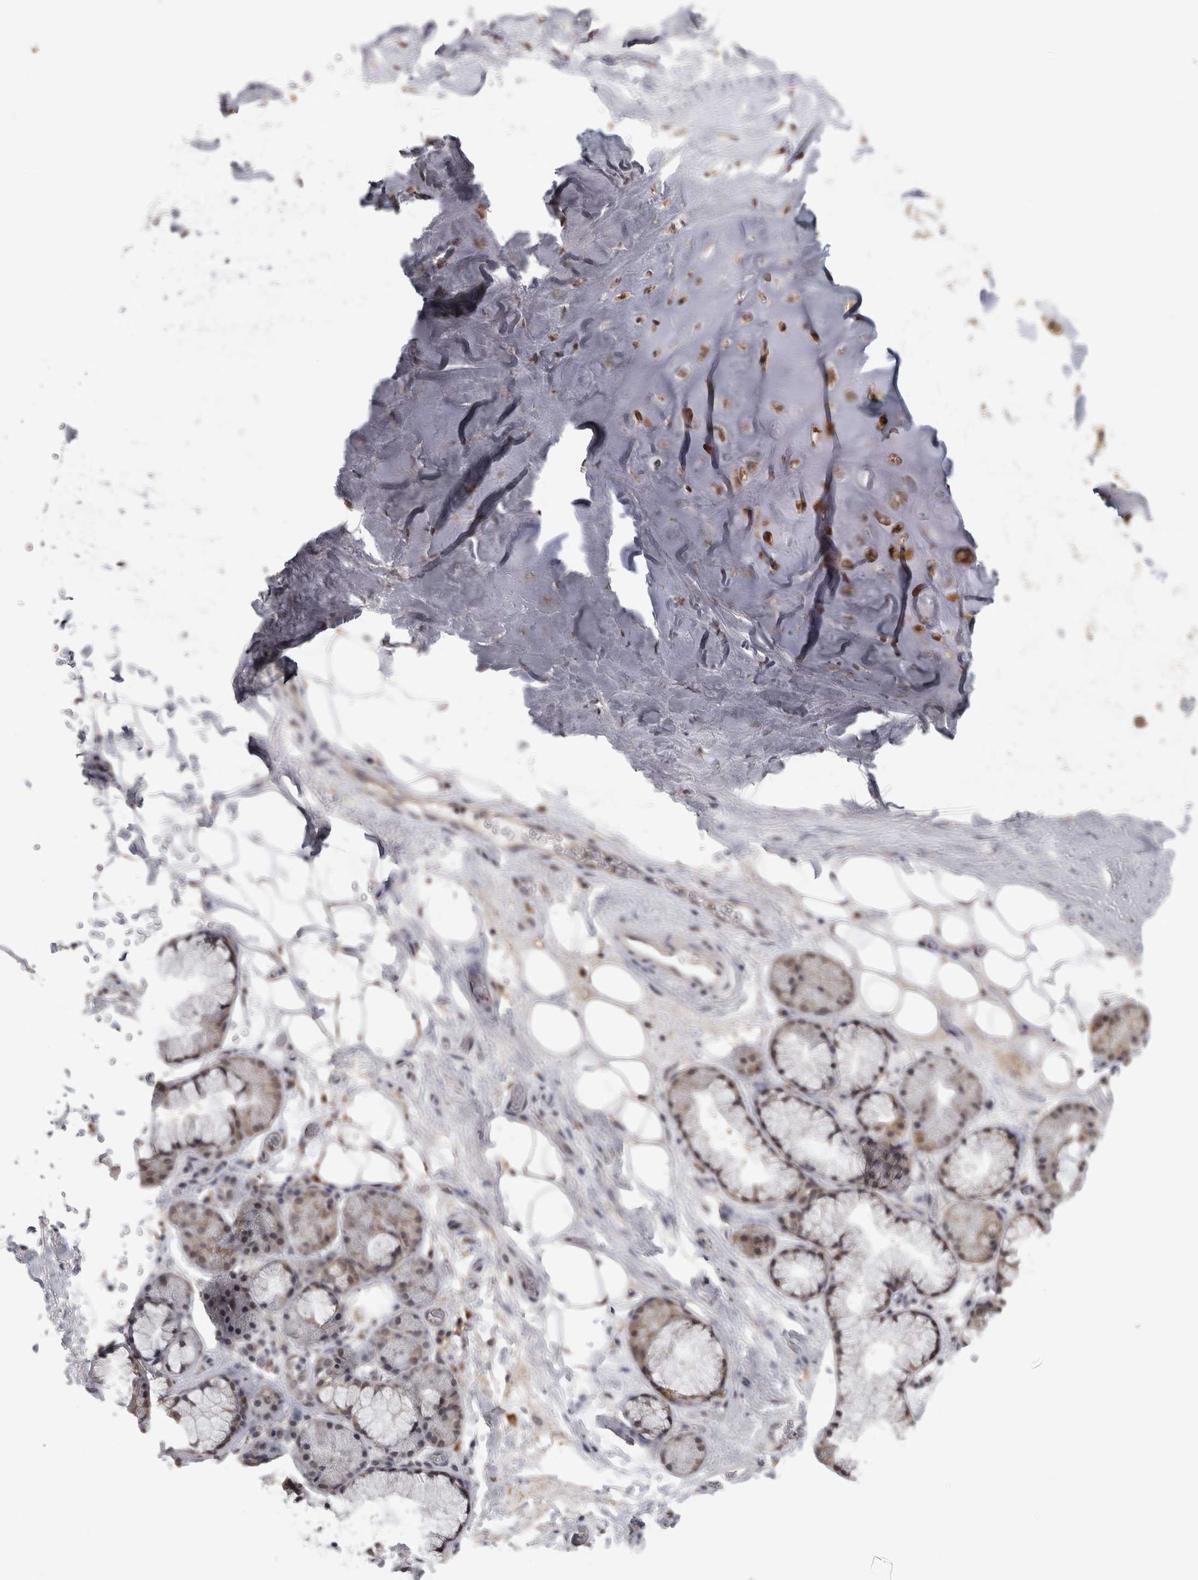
{"staining": {"intensity": "negative", "quantity": "none", "location": "none"}, "tissue": "adipose tissue", "cell_type": "Adipocytes", "image_type": "normal", "snomed": [{"axis": "morphology", "description": "Normal tissue, NOS"}, {"axis": "topography", "description": "Cartilage tissue"}], "caption": "This is an immunohistochemistry histopathology image of unremarkable human adipose tissue. There is no expression in adipocytes.", "gene": "MEP1A", "patient": {"sex": "female", "age": 63}}